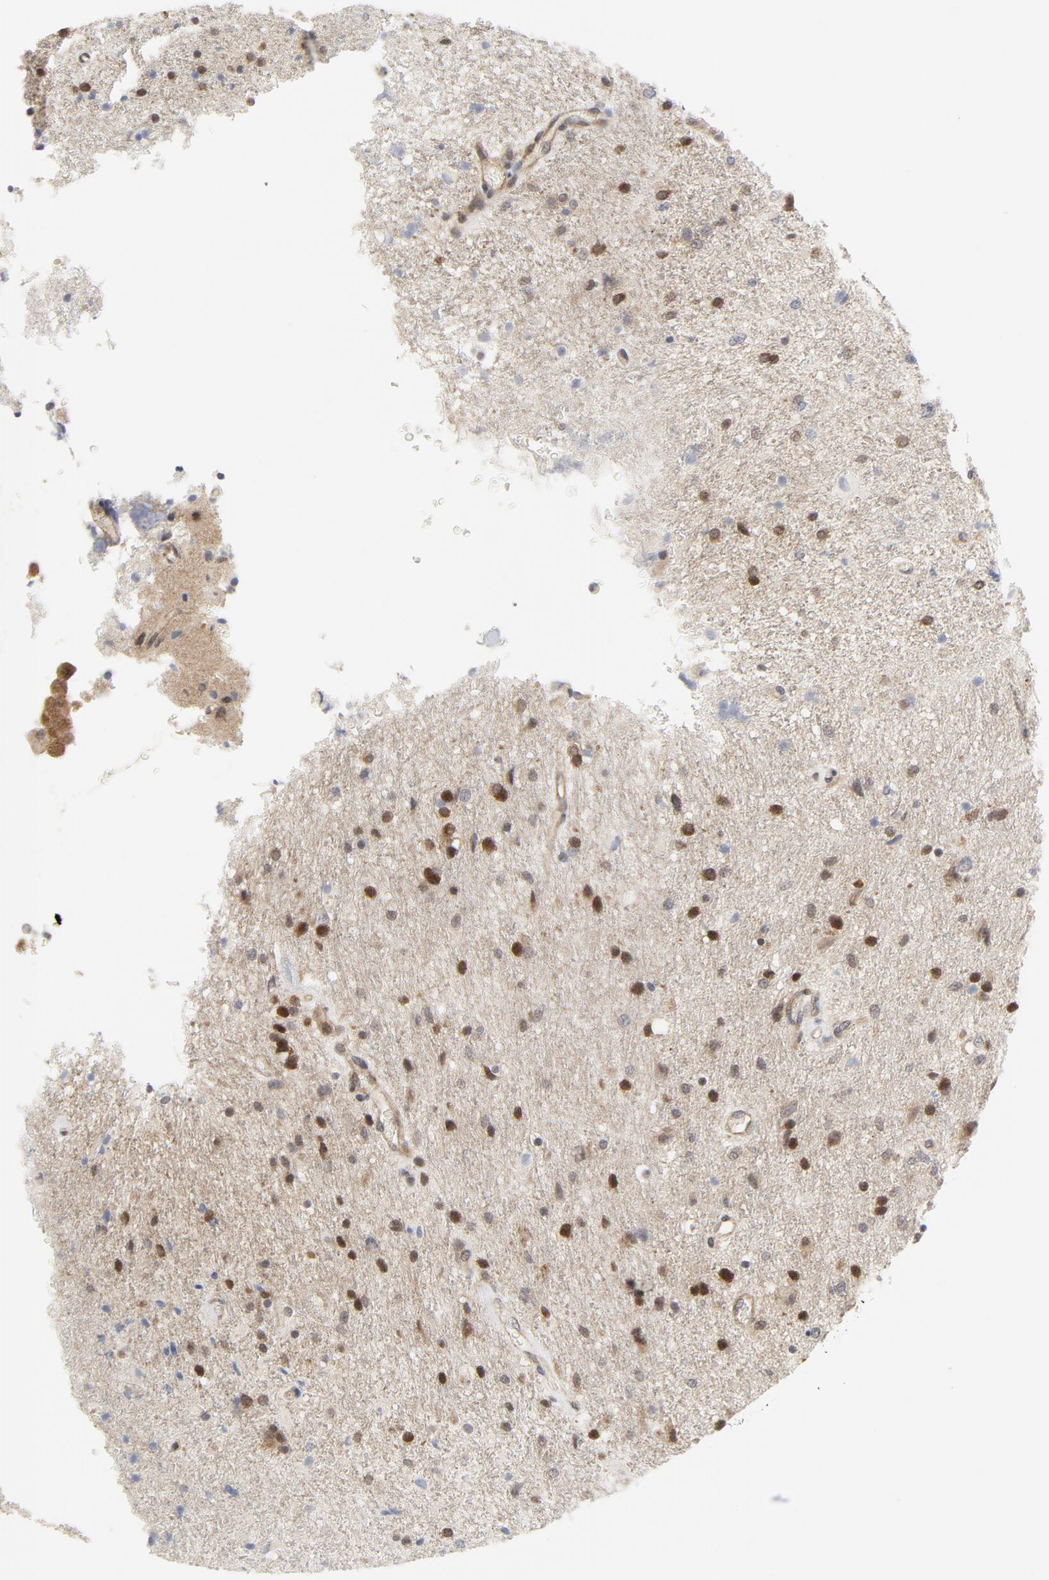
{"staining": {"intensity": "weak", "quantity": "25%-75%", "location": "cytoplasmic/membranous,nuclear"}, "tissue": "glioma", "cell_type": "Tumor cells", "image_type": "cancer", "snomed": [{"axis": "morphology", "description": "Normal tissue, NOS"}, {"axis": "morphology", "description": "Glioma, malignant, High grade"}, {"axis": "topography", "description": "Cerebral cortex"}], "caption": "An immunohistochemistry micrograph of tumor tissue is shown. Protein staining in brown labels weak cytoplasmic/membranous and nuclear positivity in malignant glioma (high-grade) within tumor cells. (DAB IHC with brightfield microscopy, high magnification).", "gene": "MAP2K7", "patient": {"sex": "male", "age": 56}}